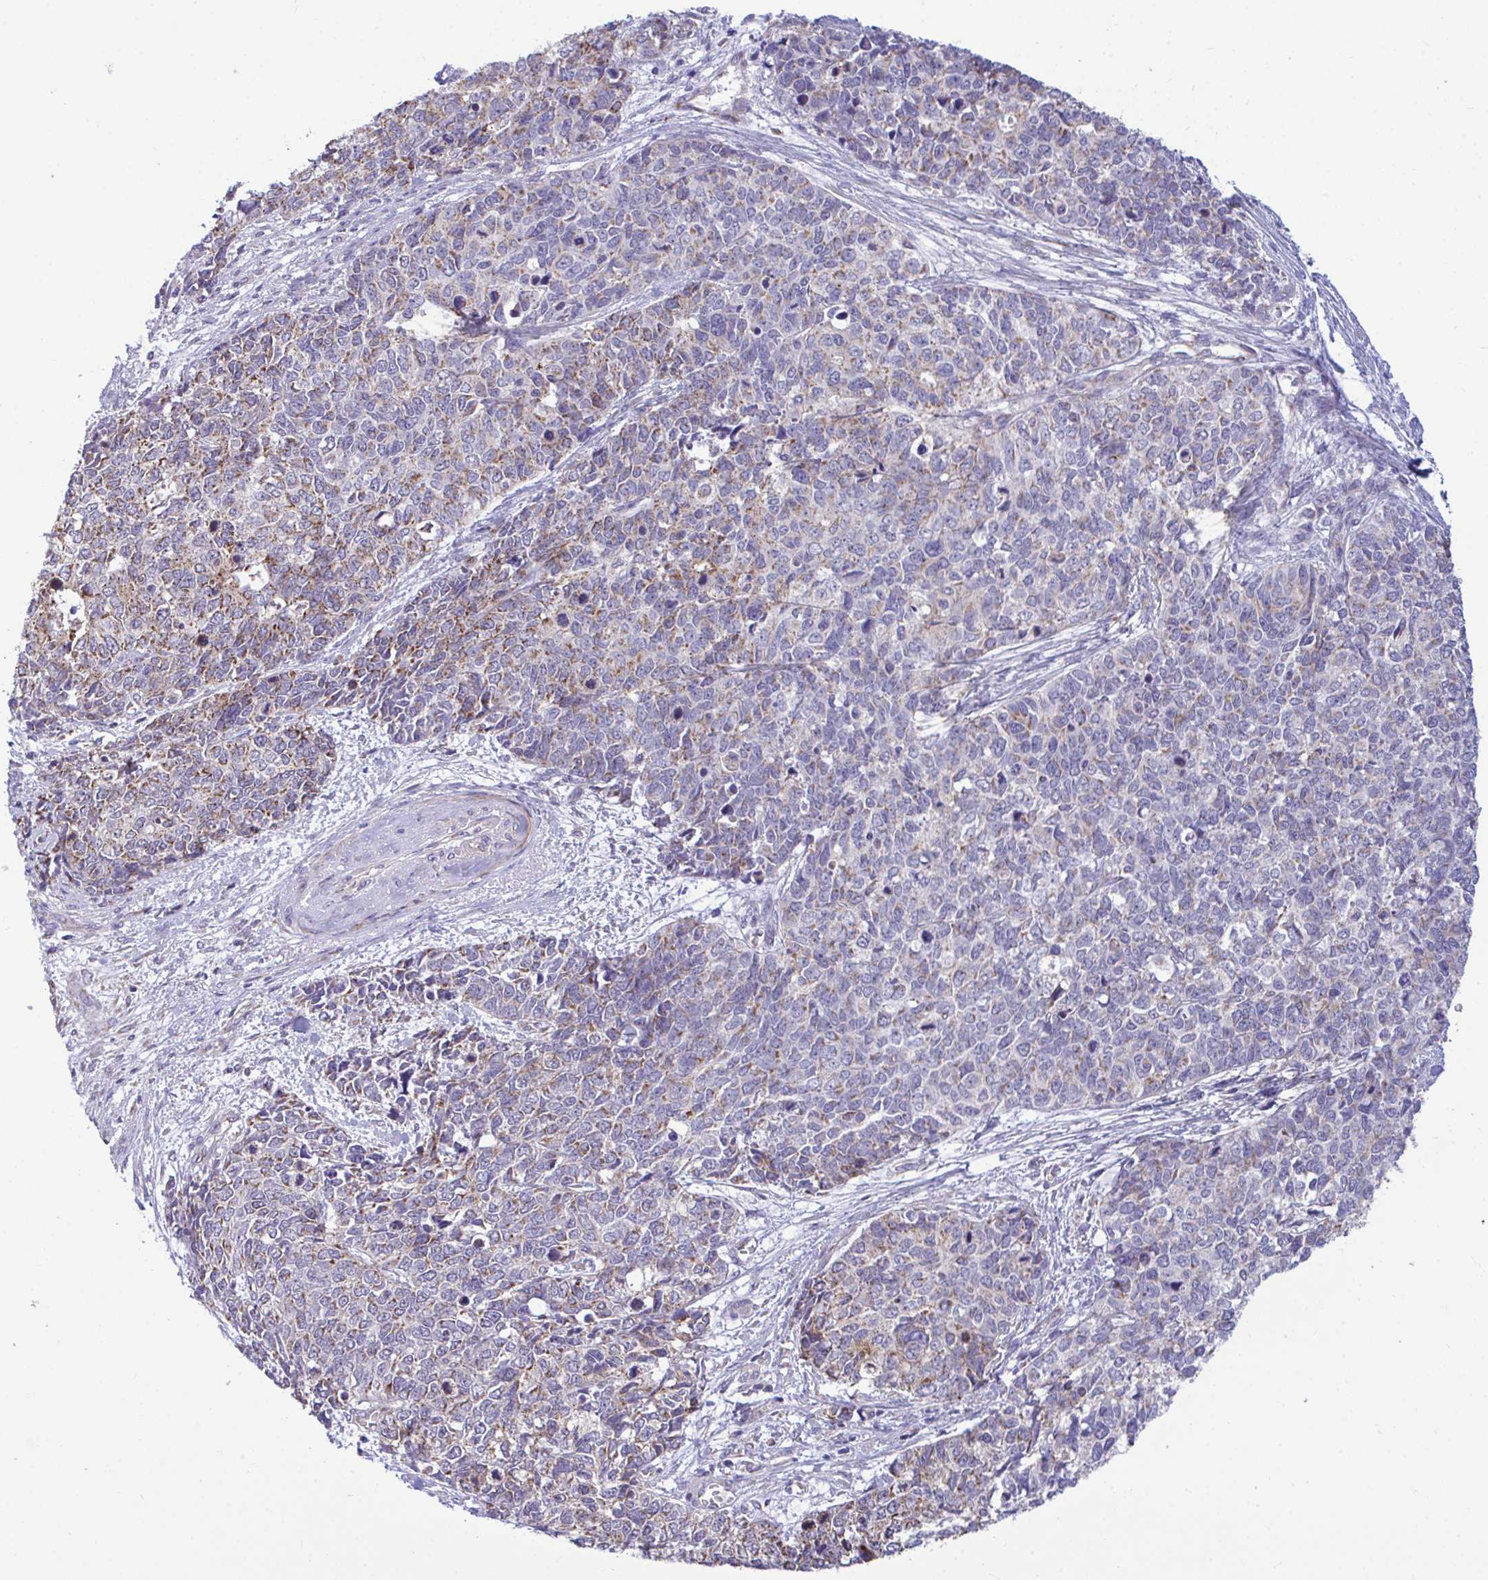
{"staining": {"intensity": "moderate", "quantity": "25%-75%", "location": "cytoplasmic/membranous"}, "tissue": "cervical cancer", "cell_type": "Tumor cells", "image_type": "cancer", "snomed": [{"axis": "morphology", "description": "Adenocarcinoma, NOS"}, {"axis": "topography", "description": "Cervix"}], "caption": "Cervical cancer (adenocarcinoma) stained for a protein reveals moderate cytoplasmic/membranous positivity in tumor cells. (IHC, brightfield microscopy, high magnification).", "gene": "SARS2", "patient": {"sex": "female", "age": 63}}